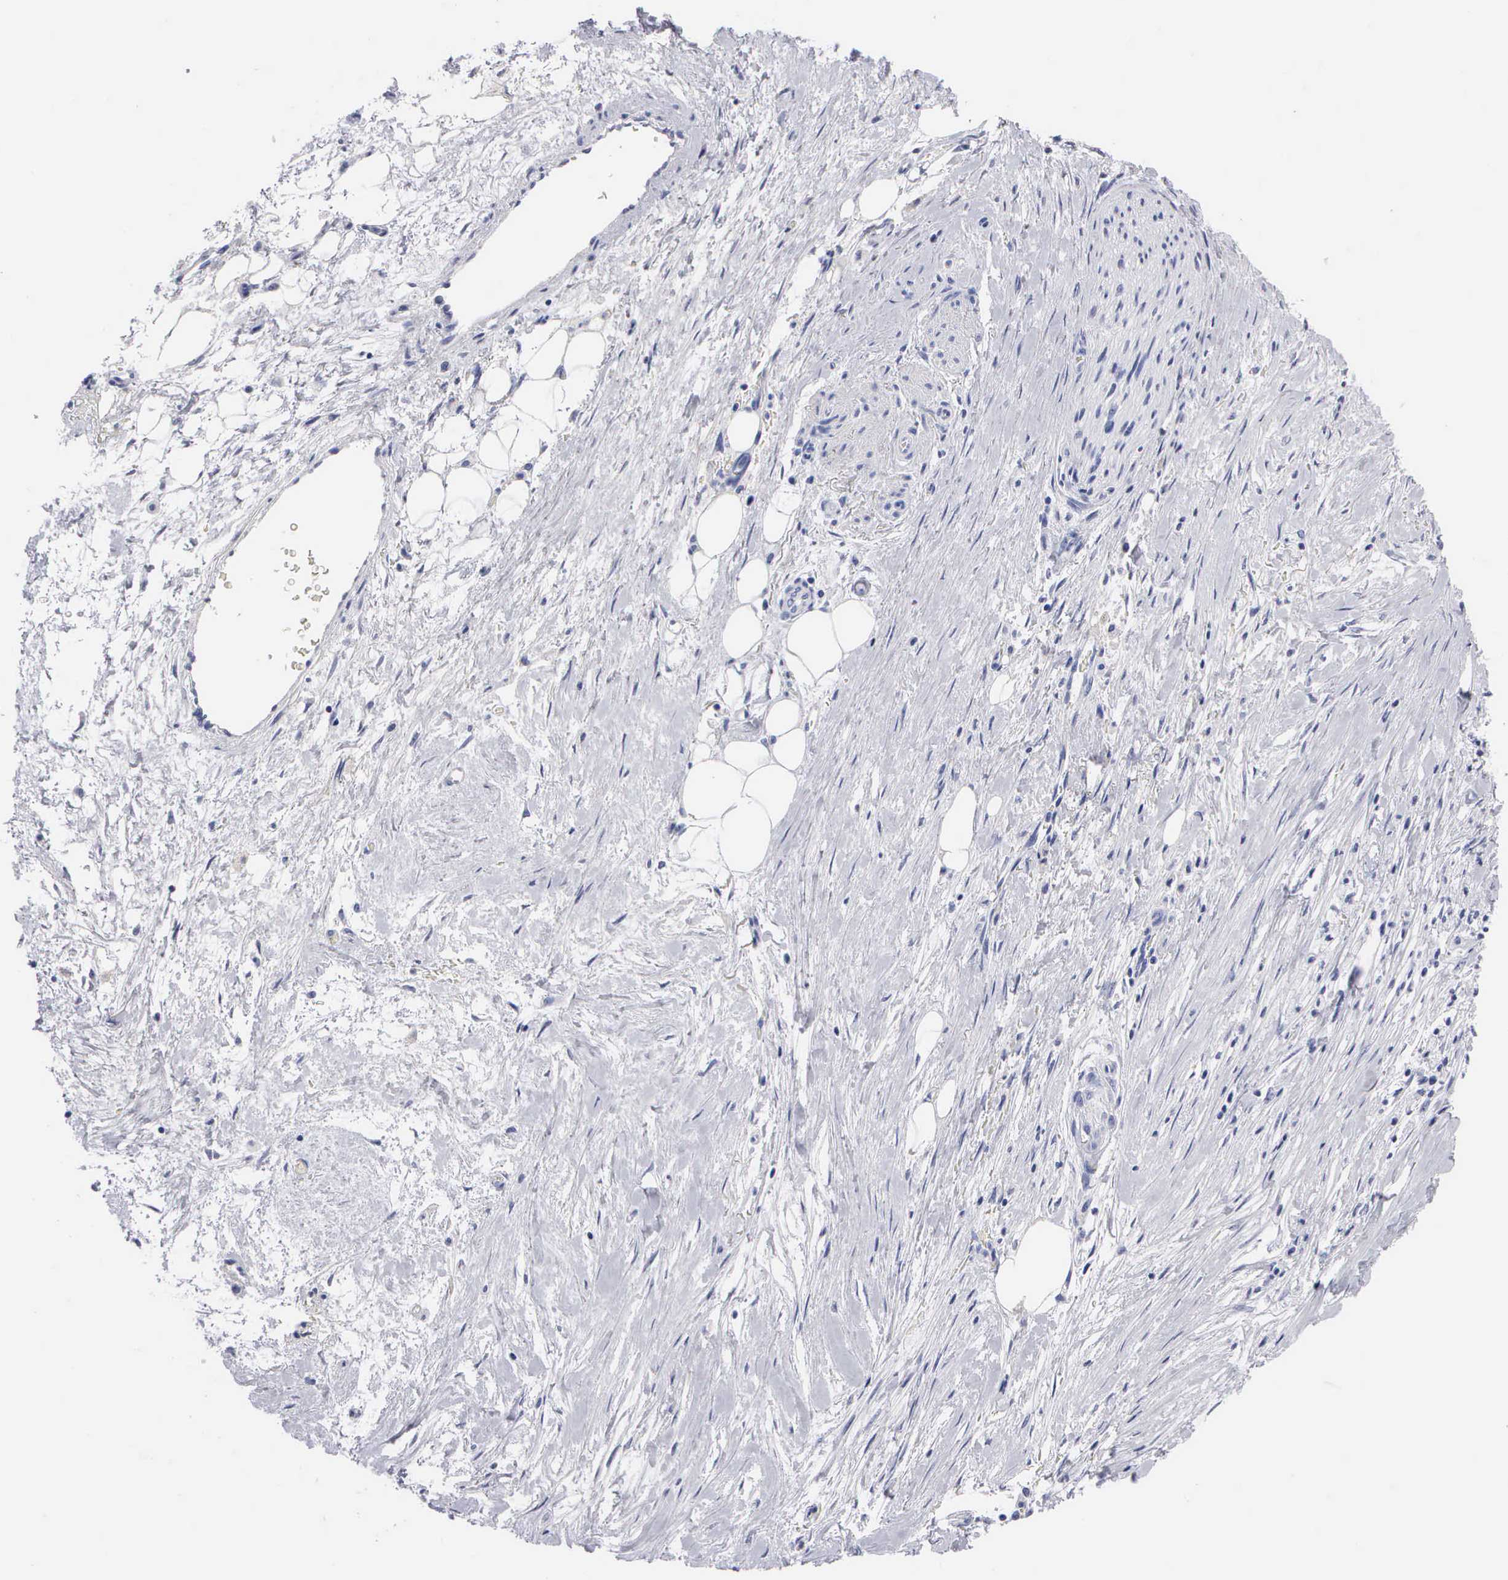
{"staining": {"intensity": "negative", "quantity": "none", "location": "none"}, "tissue": "pancreatic cancer", "cell_type": "Tumor cells", "image_type": "cancer", "snomed": [{"axis": "morphology", "description": "Adenocarcinoma, NOS"}, {"axis": "topography", "description": "Pancreas"}], "caption": "Immunohistochemistry micrograph of neoplastic tissue: human pancreatic cancer (adenocarcinoma) stained with DAB (3,3'-diaminobenzidine) shows no significant protein expression in tumor cells.", "gene": "CYP19A1", "patient": {"sex": "male", "age": 79}}